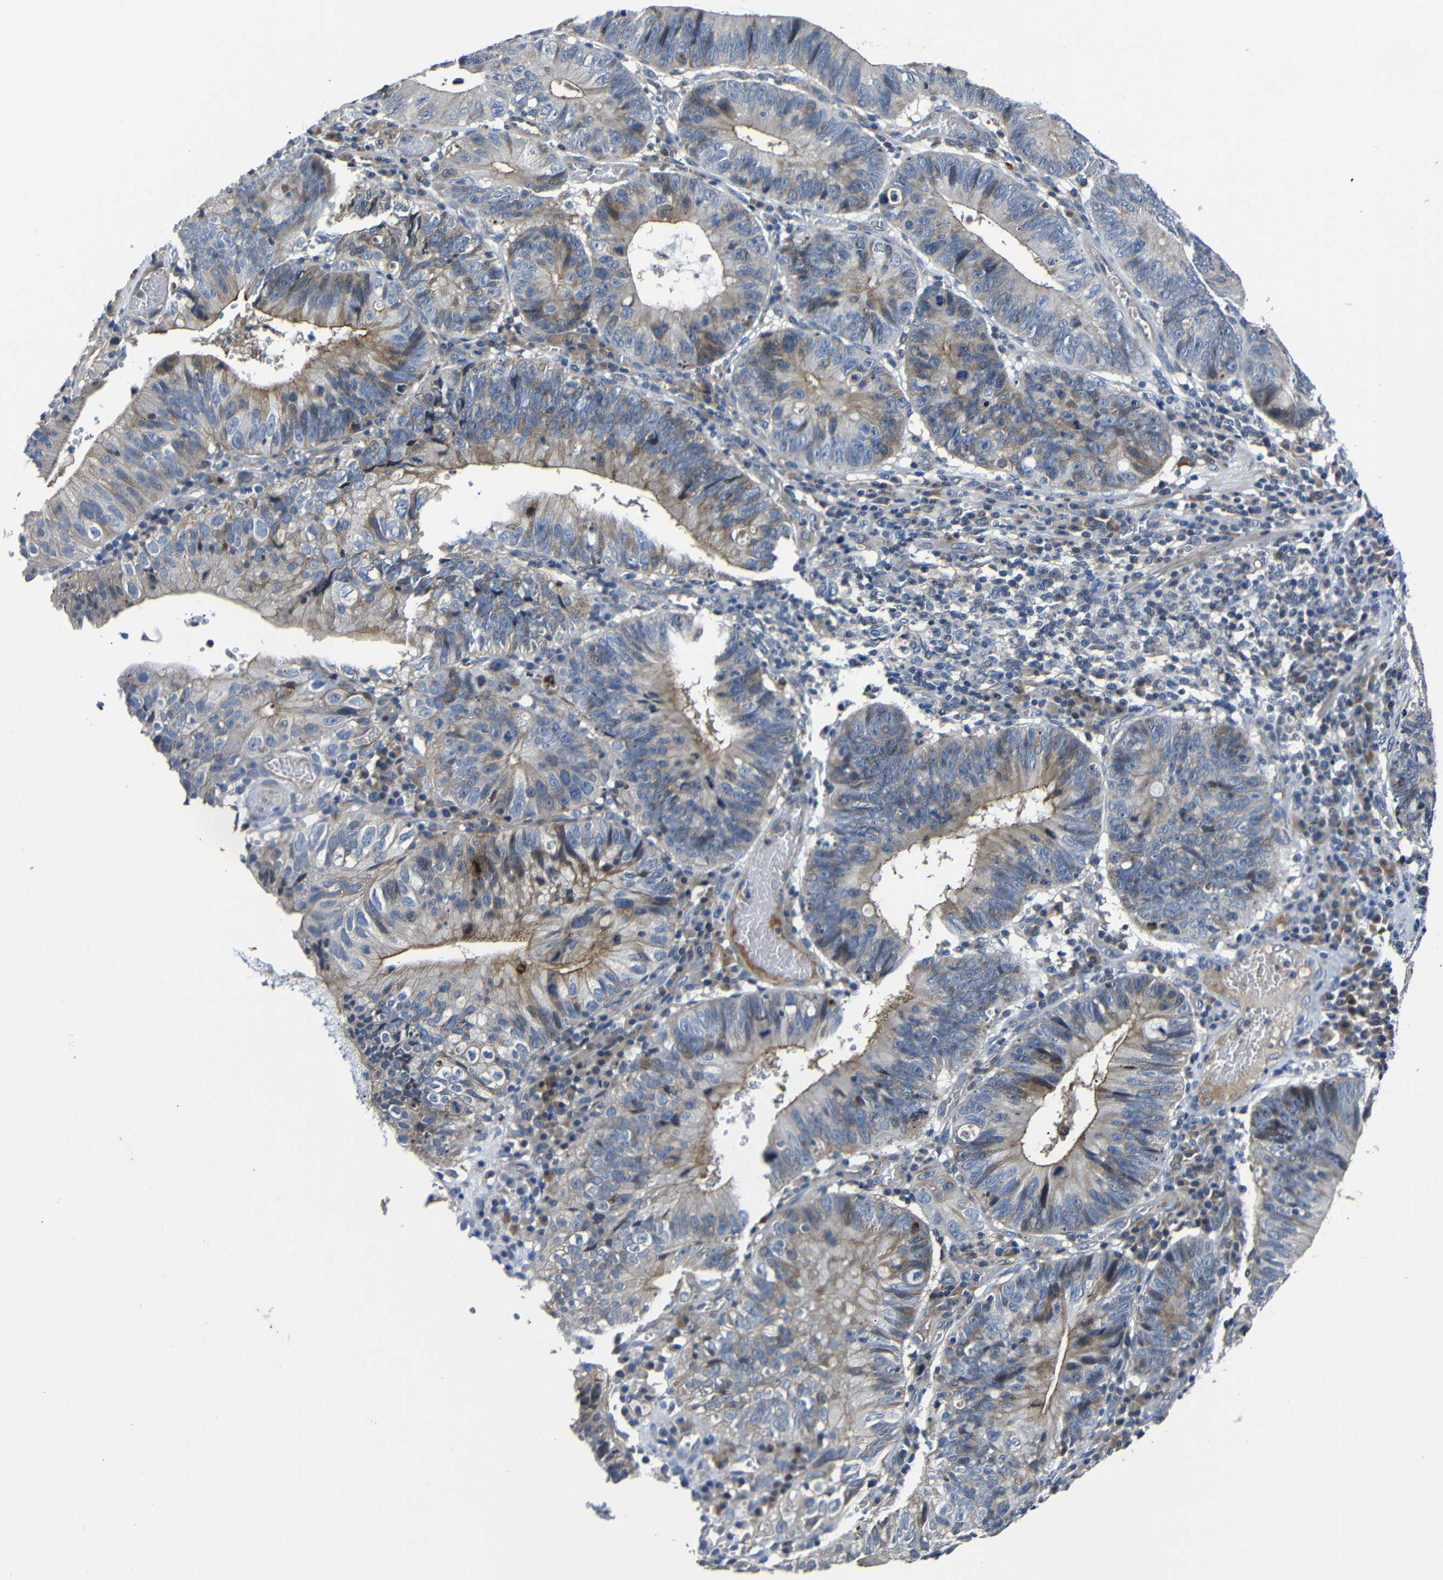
{"staining": {"intensity": "weak", "quantity": "25%-75%", "location": "cytoplasmic/membranous"}, "tissue": "stomach cancer", "cell_type": "Tumor cells", "image_type": "cancer", "snomed": [{"axis": "morphology", "description": "Adenocarcinoma, NOS"}, {"axis": "topography", "description": "Stomach"}], "caption": "A brown stain highlights weak cytoplasmic/membranous expression of a protein in adenocarcinoma (stomach) tumor cells.", "gene": "AFDN", "patient": {"sex": "male", "age": 59}}